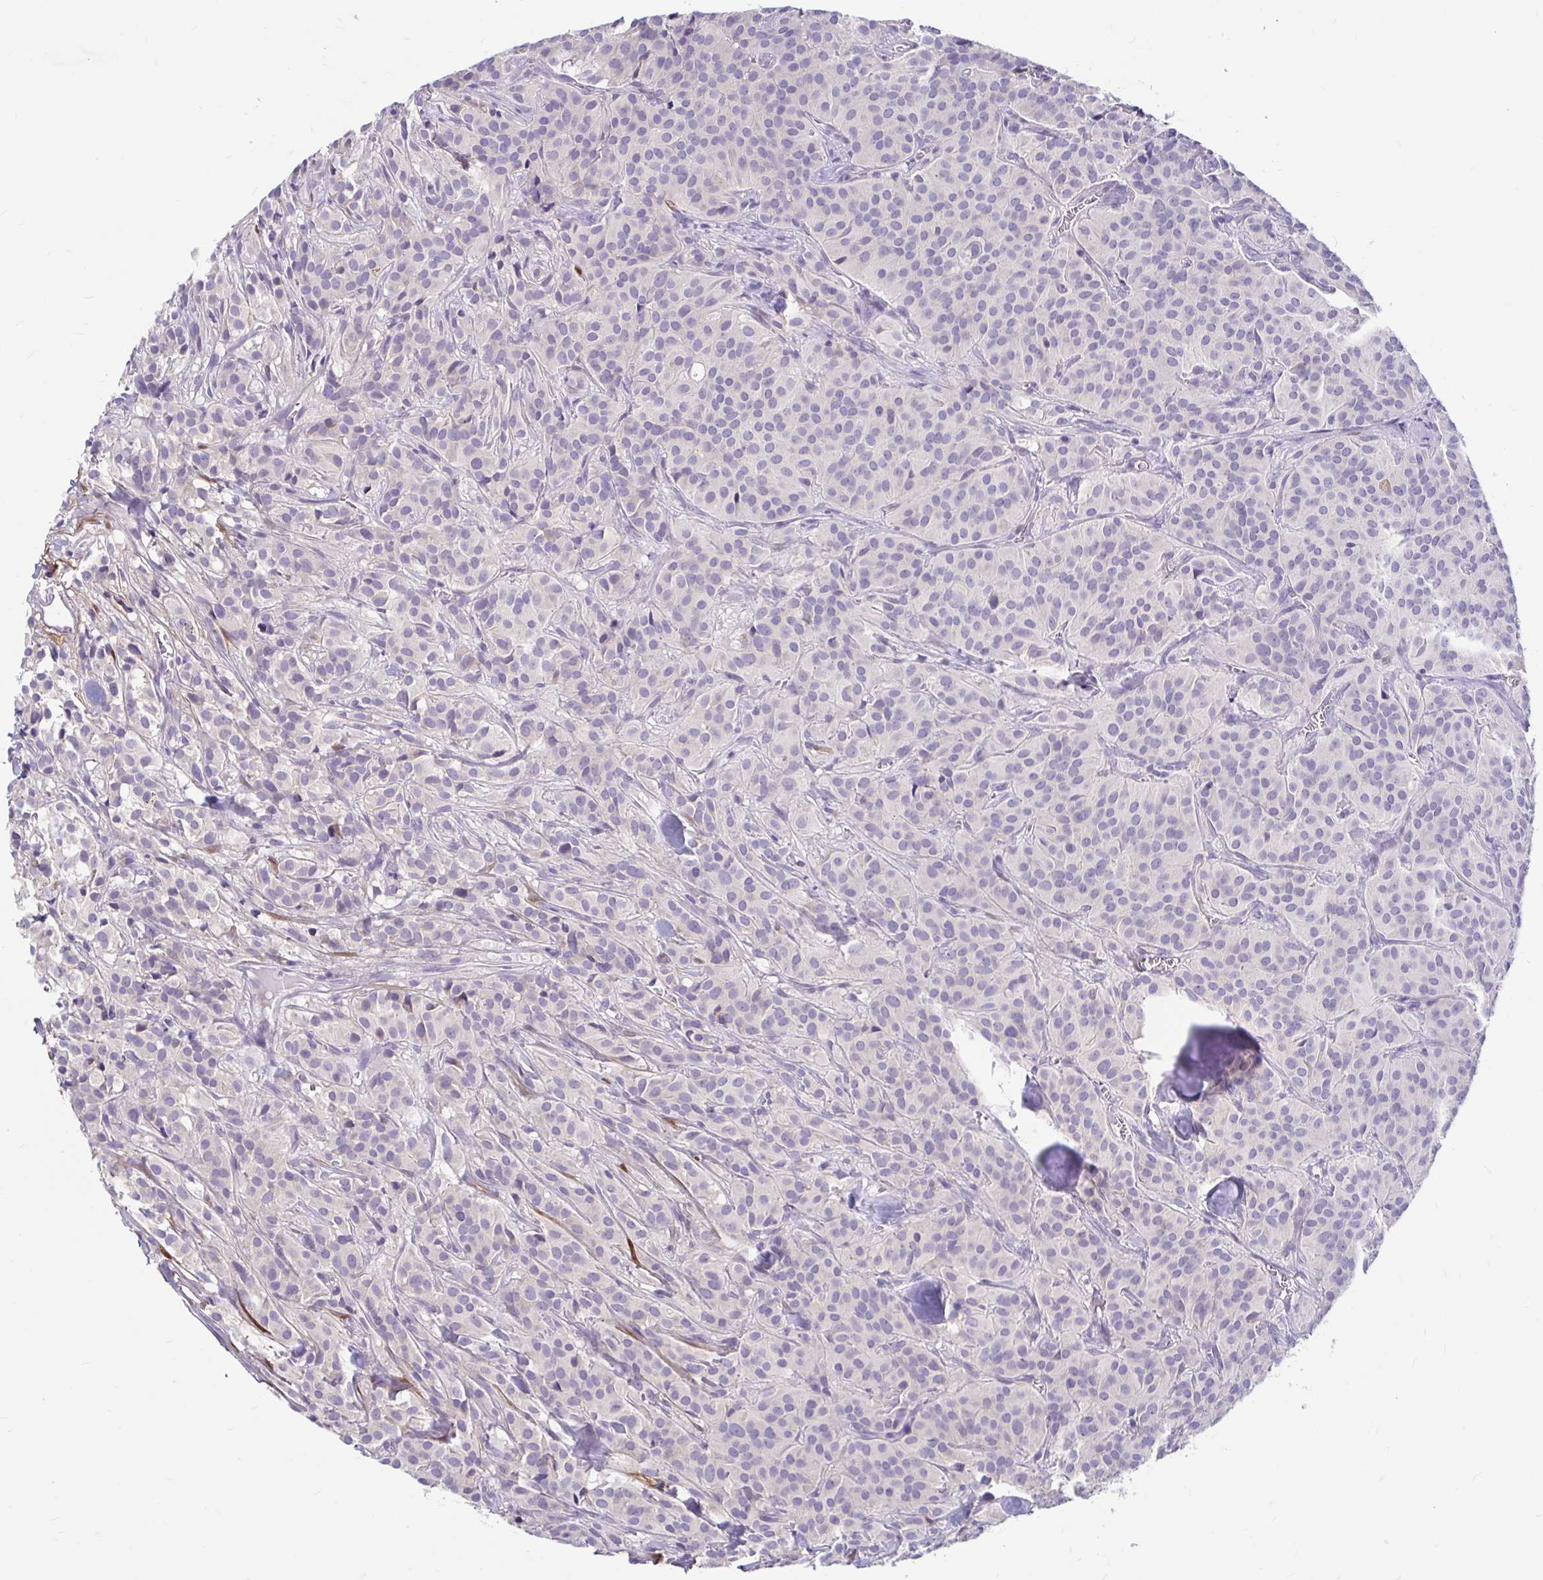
{"staining": {"intensity": "negative", "quantity": "none", "location": "none"}, "tissue": "glioma", "cell_type": "Tumor cells", "image_type": "cancer", "snomed": [{"axis": "morphology", "description": "Glioma, malignant, Low grade"}, {"axis": "topography", "description": "Brain"}], "caption": "Immunohistochemistry (IHC) of human malignant glioma (low-grade) shows no positivity in tumor cells.", "gene": "ADH1A", "patient": {"sex": "male", "age": 42}}